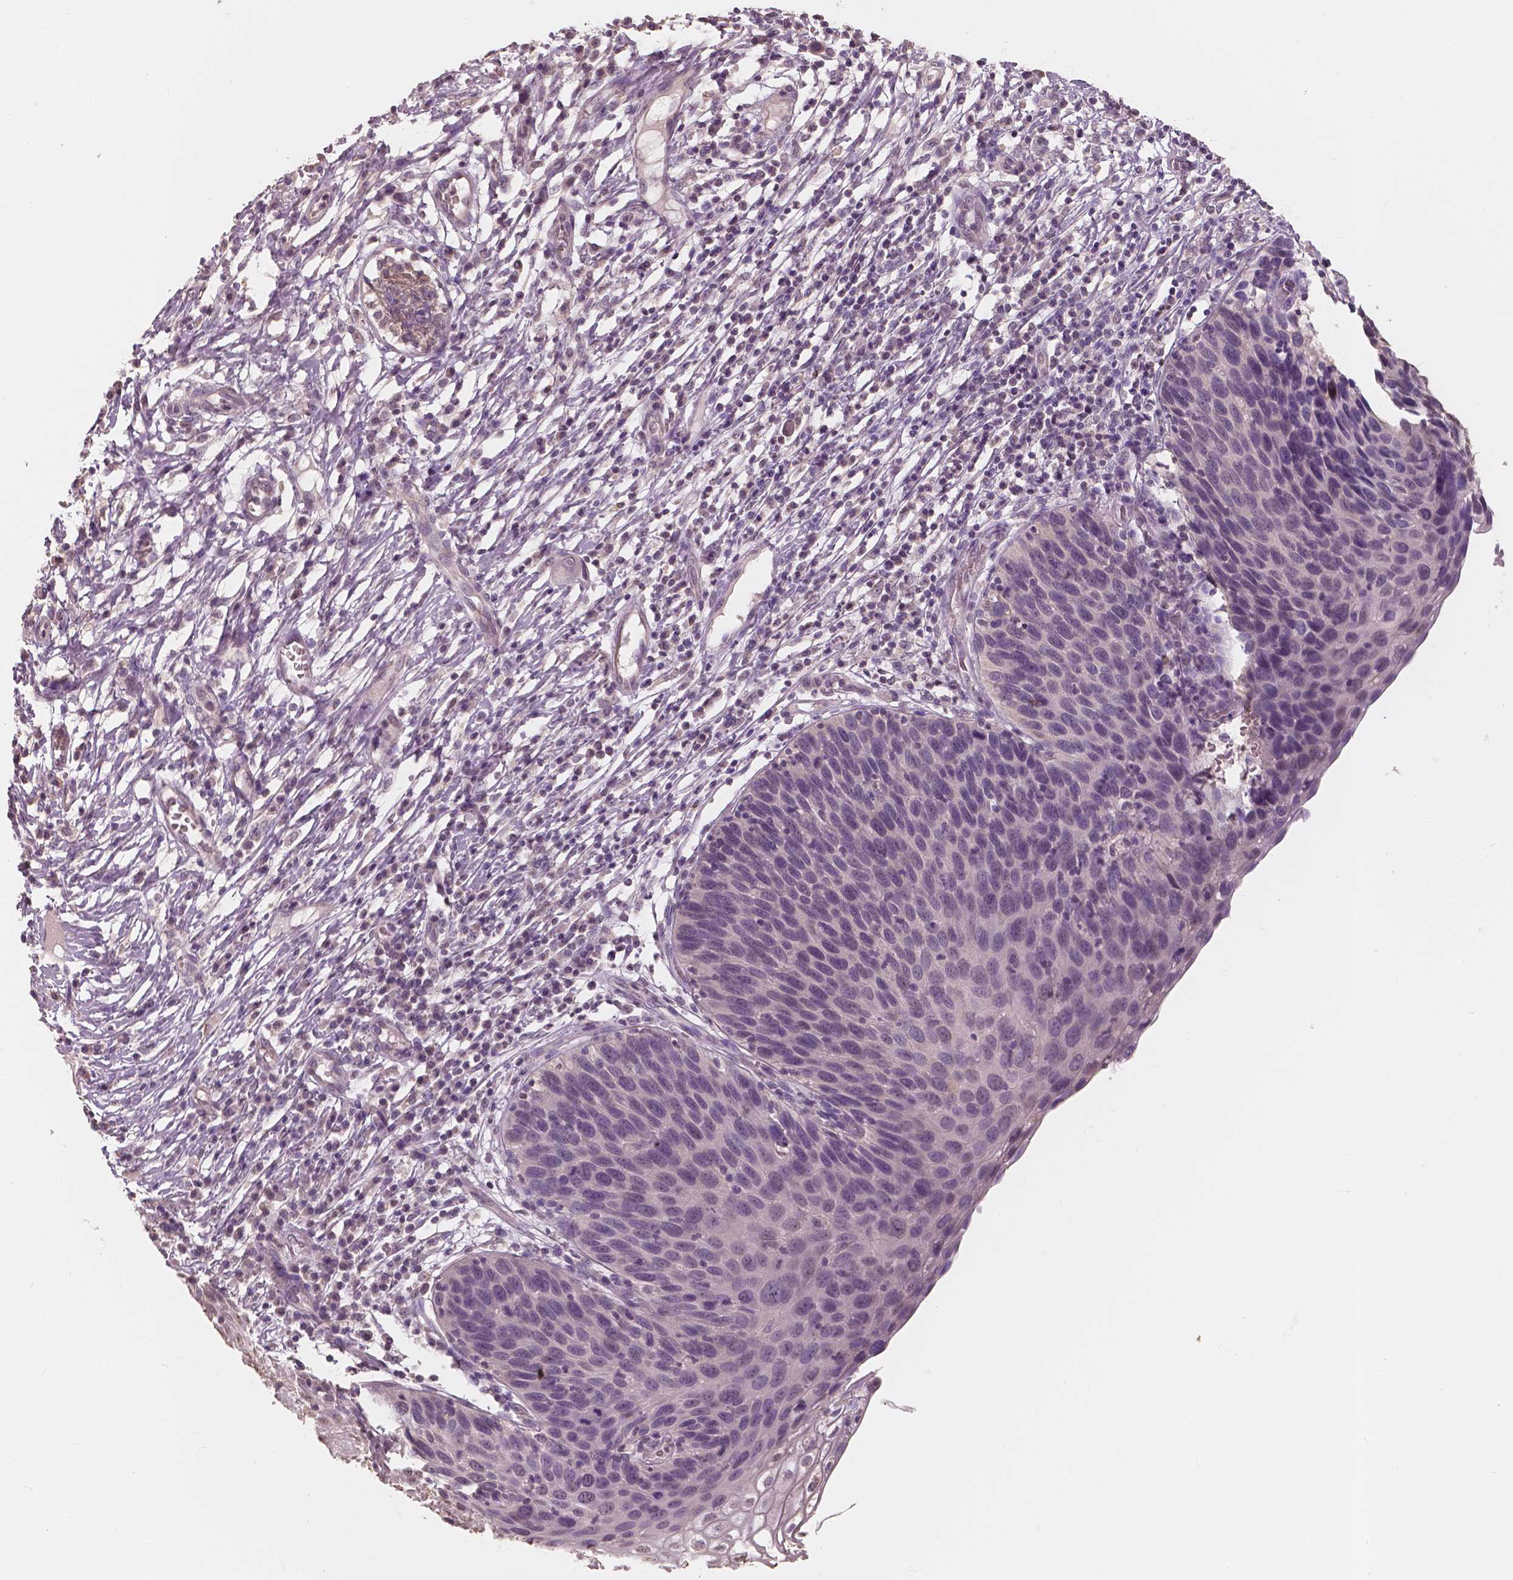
{"staining": {"intensity": "negative", "quantity": "none", "location": "none"}, "tissue": "cervix", "cell_type": "Glandular cells", "image_type": "normal", "snomed": [{"axis": "morphology", "description": "Normal tissue, NOS"}, {"axis": "topography", "description": "Cervix"}], "caption": "A high-resolution micrograph shows immunohistochemistry staining of normal cervix, which demonstrates no significant expression in glandular cells.", "gene": "SAT2", "patient": {"sex": "female", "age": 36}}